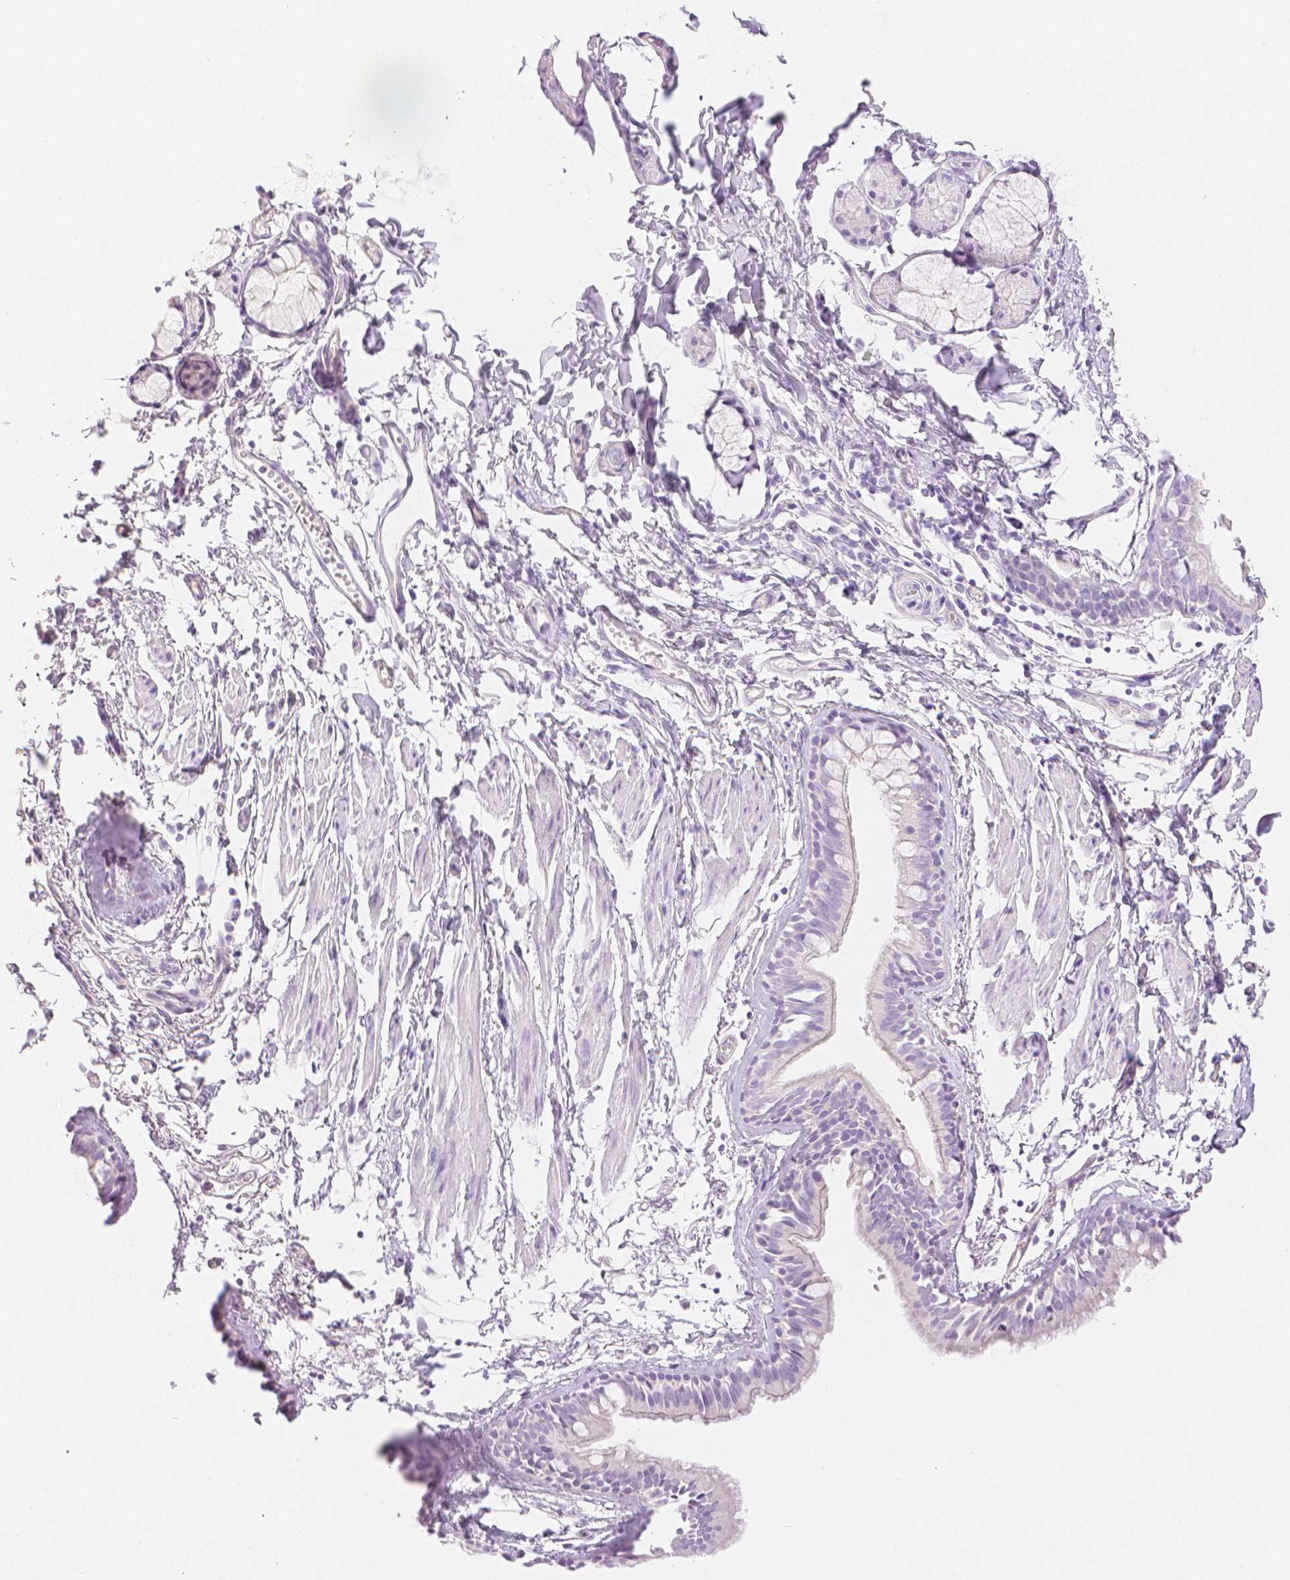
{"staining": {"intensity": "negative", "quantity": "none", "location": "none"}, "tissue": "bronchus", "cell_type": "Respiratory epithelial cells", "image_type": "normal", "snomed": [{"axis": "morphology", "description": "Normal tissue, NOS"}, {"axis": "topography", "description": "Cartilage tissue"}, {"axis": "topography", "description": "Bronchus"}], "caption": "Immunohistochemistry (IHC) image of normal bronchus: human bronchus stained with DAB reveals no significant protein staining in respiratory epithelial cells.", "gene": "SLC27A5", "patient": {"sex": "female", "age": 59}}